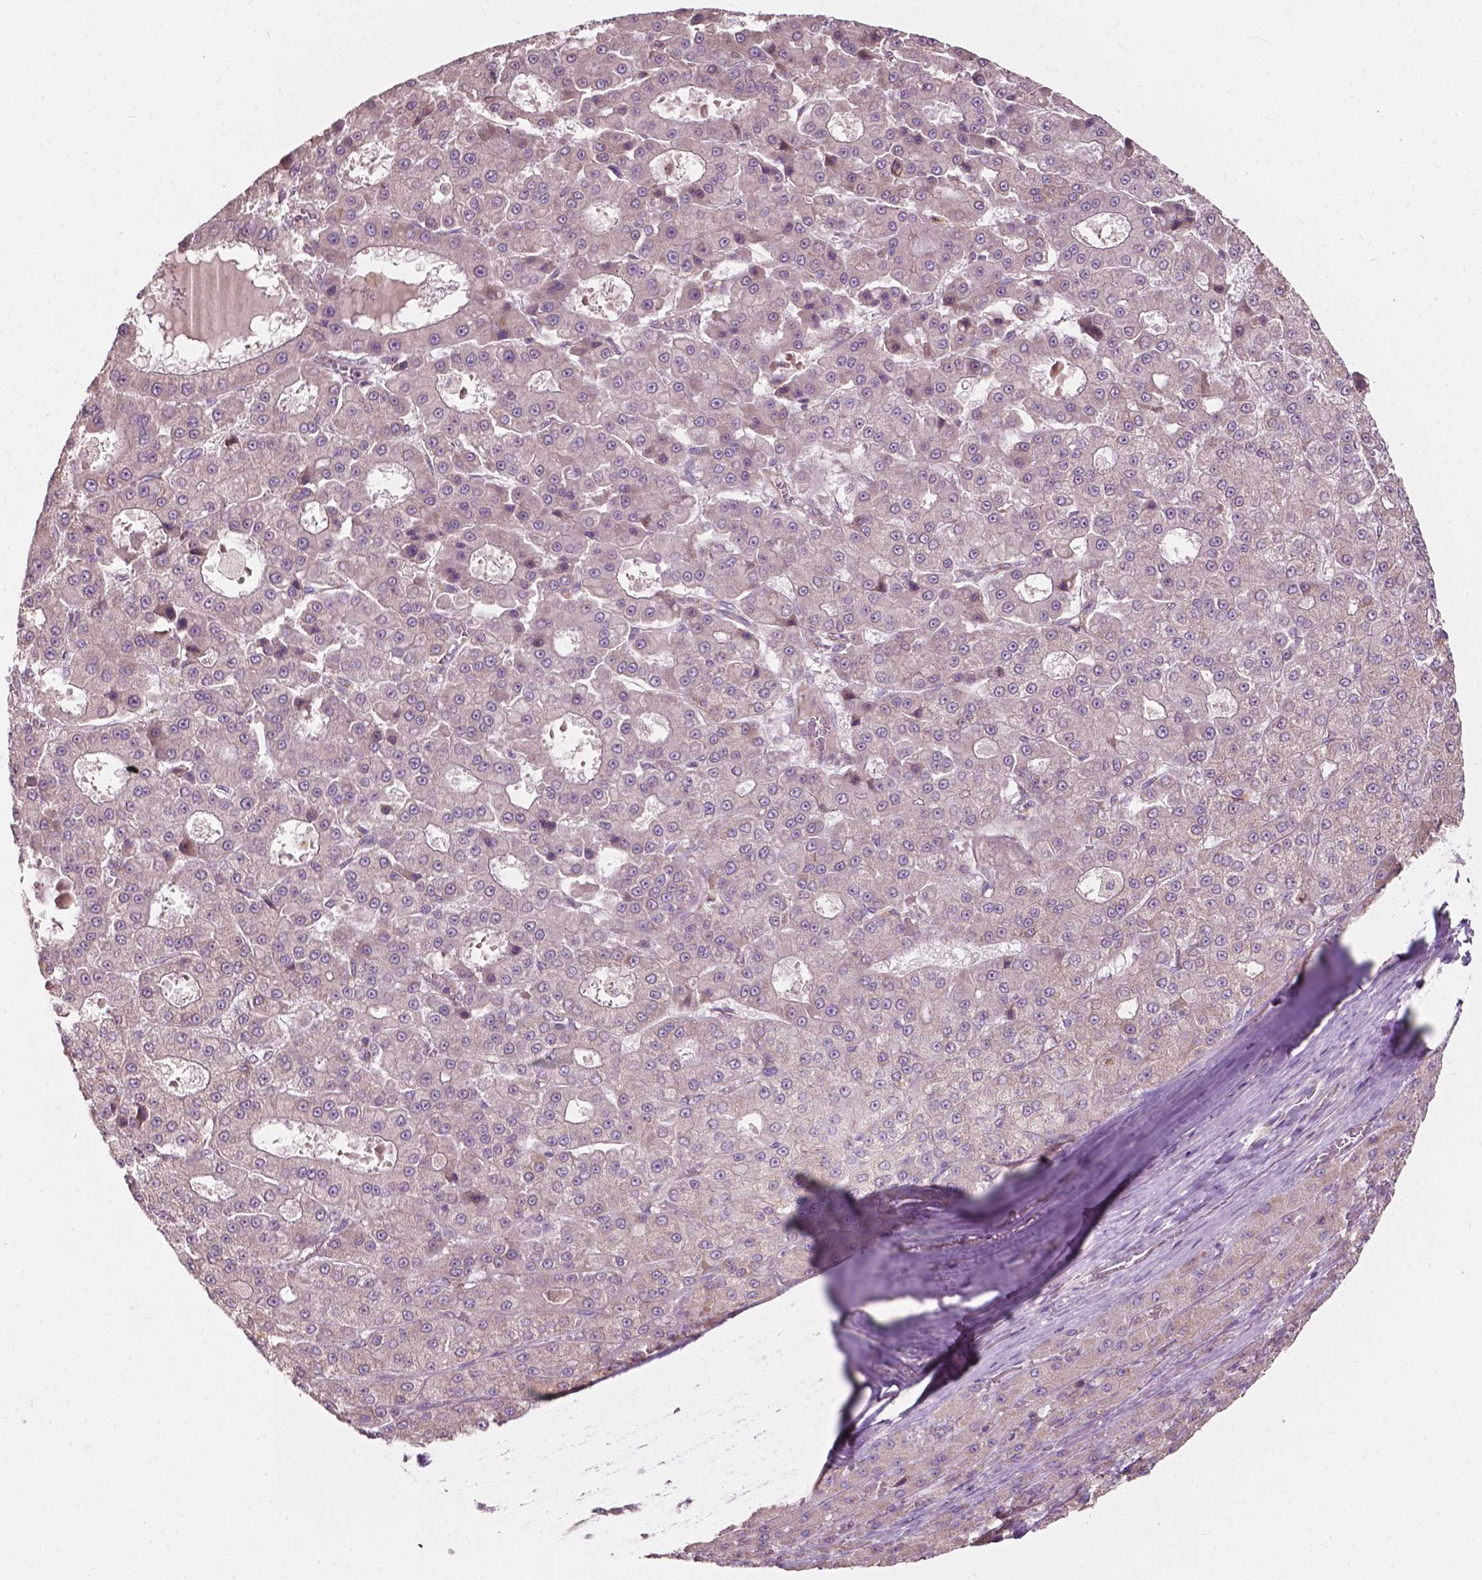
{"staining": {"intensity": "negative", "quantity": "none", "location": "none"}, "tissue": "liver cancer", "cell_type": "Tumor cells", "image_type": "cancer", "snomed": [{"axis": "morphology", "description": "Carcinoma, Hepatocellular, NOS"}, {"axis": "topography", "description": "Liver"}], "caption": "Tumor cells show no significant protein positivity in liver hepatocellular carcinoma.", "gene": "NDUFA10", "patient": {"sex": "male", "age": 70}}